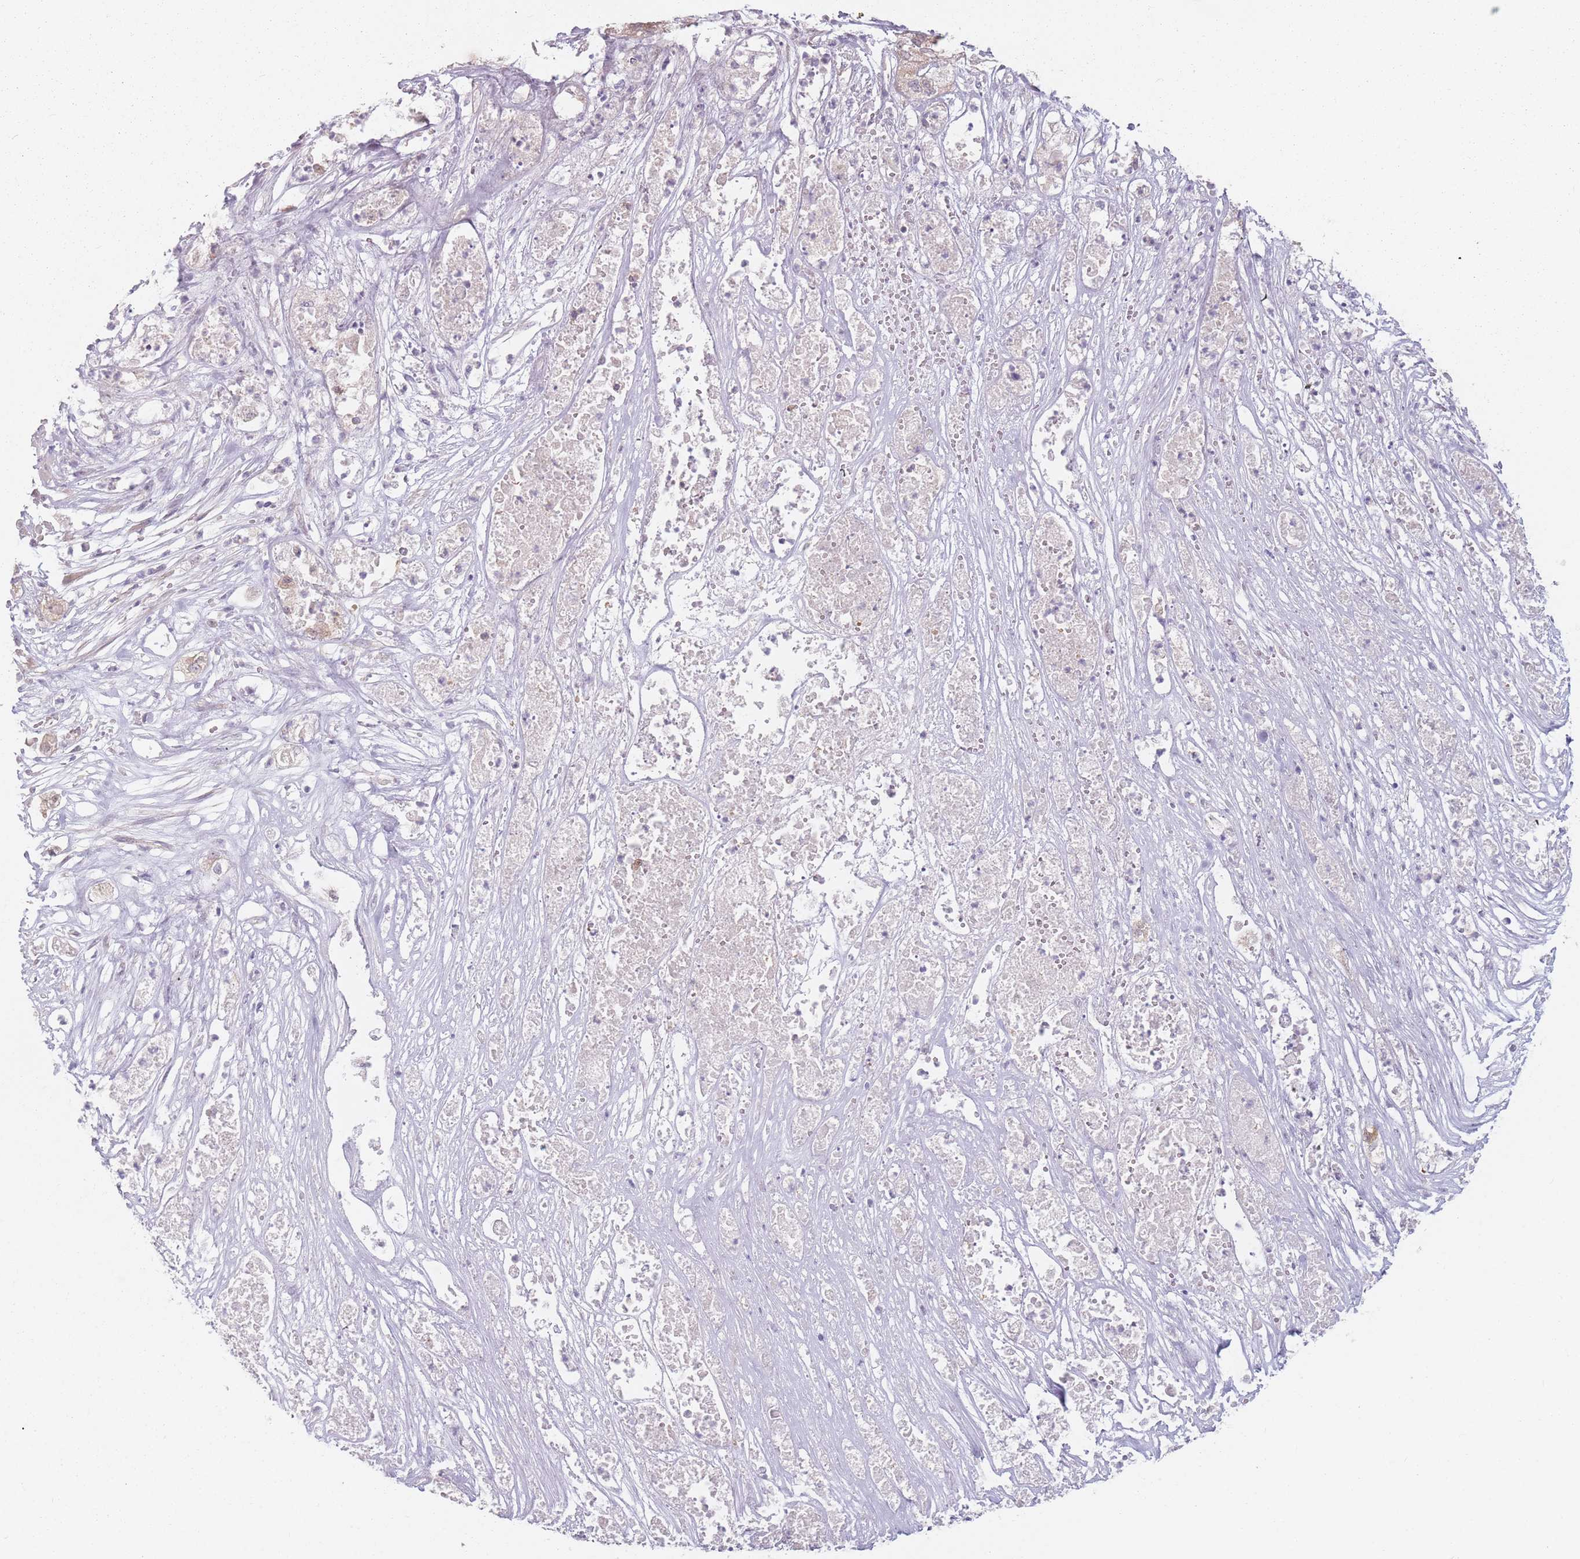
{"staining": {"intensity": "weak", "quantity": "25%-75%", "location": "cytoplasmic/membranous,nuclear"}, "tissue": "pancreatic cancer", "cell_type": "Tumor cells", "image_type": "cancer", "snomed": [{"axis": "morphology", "description": "Adenocarcinoma, NOS"}, {"axis": "topography", "description": "Pancreas"}], "caption": "Protein expression analysis of human pancreatic adenocarcinoma reveals weak cytoplasmic/membranous and nuclear positivity in approximately 25%-75% of tumor cells.", "gene": "NAXE", "patient": {"sex": "female", "age": 78}}